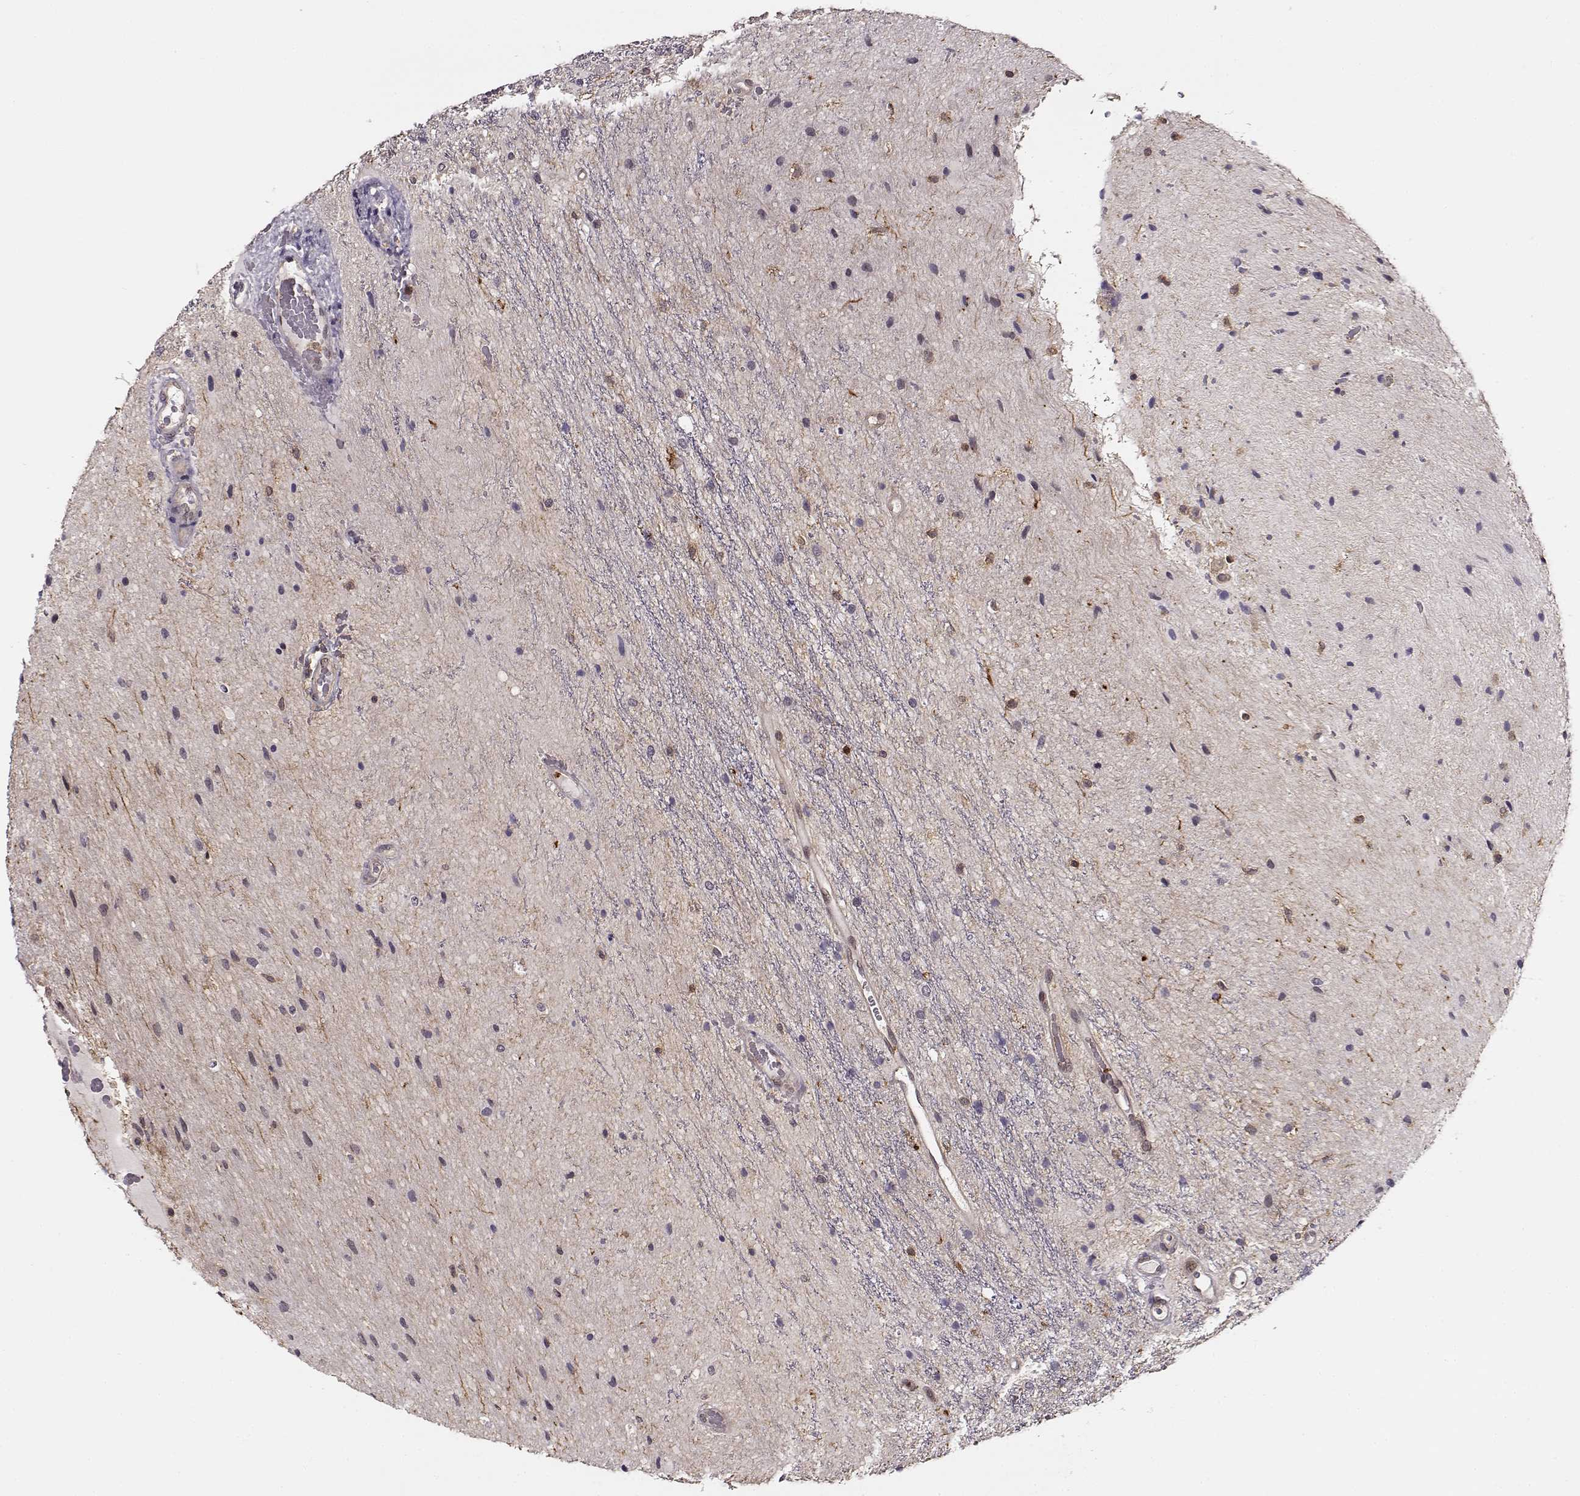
{"staining": {"intensity": "negative", "quantity": "none", "location": "none"}, "tissue": "glioma", "cell_type": "Tumor cells", "image_type": "cancer", "snomed": [{"axis": "morphology", "description": "Glioma, malignant, Low grade"}, {"axis": "topography", "description": "Cerebellum"}], "caption": "This photomicrograph is of glioma stained with immunohistochemistry to label a protein in brown with the nuclei are counter-stained blue. There is no staining in tumor cells.", "gene": "MFSD1", "patient": {"sex": "female", "age": 14}}